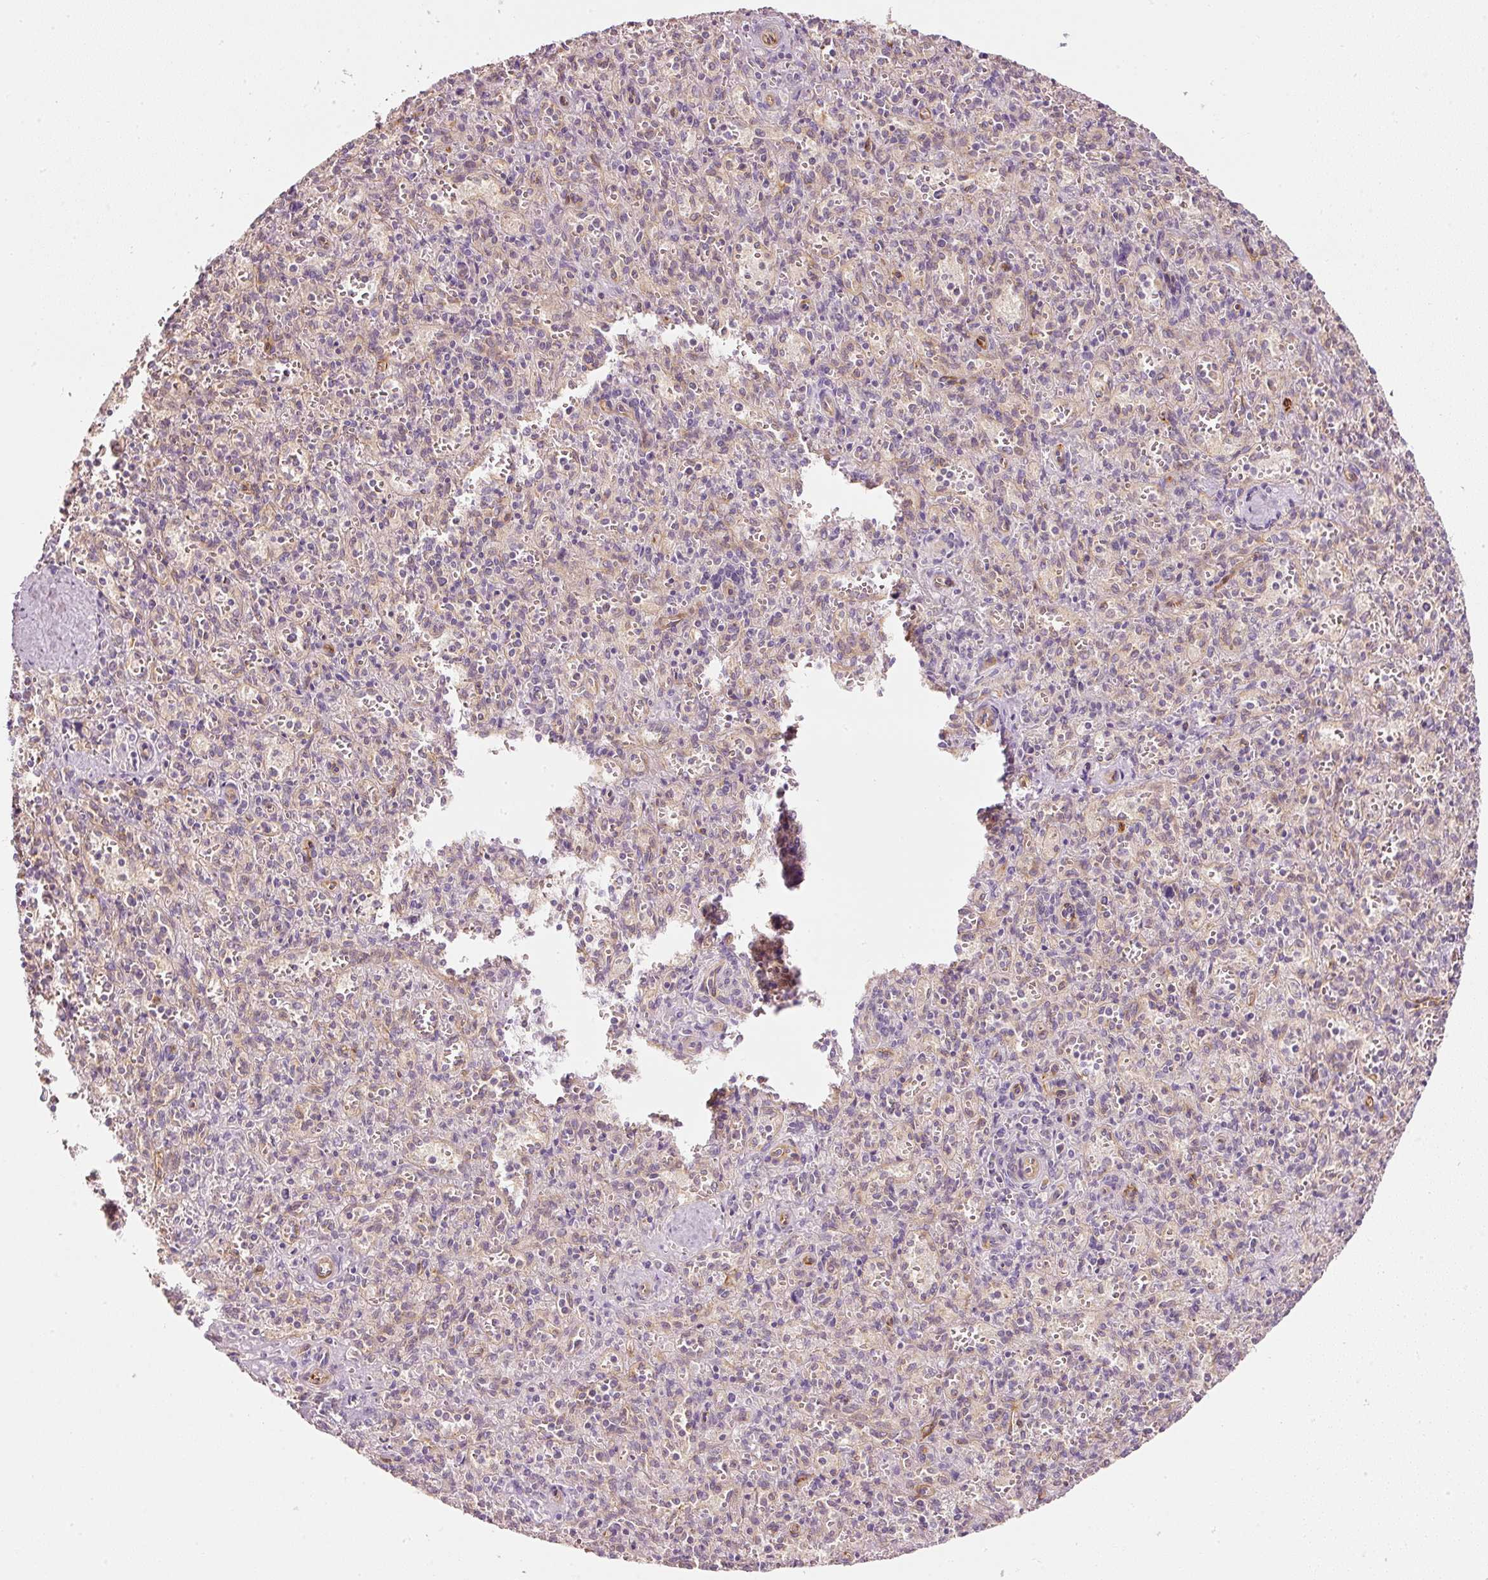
{"staining": {"intensity": "negative", "quantity": "none", "location": "none"}, "tissue": "spleen", "cell_type": "Cells in red pulp", "image_type": "normal", "snomed": [{"axis": "morphology", "description": "Normal tissue, NOS"}, {"axis": "topography", "description": "Spleen"}], "caption": "Benign spleen was stained to show a protein in brown. There is no significant positivity in cells in red pulp. The staining is performed using DAB (3,3'-diaminobenzidine) brown chromogen with nuclei counter-stained in using hematoxylin.", "gene": "RNF167", "patient": {"sex": "female", "age": 26}}